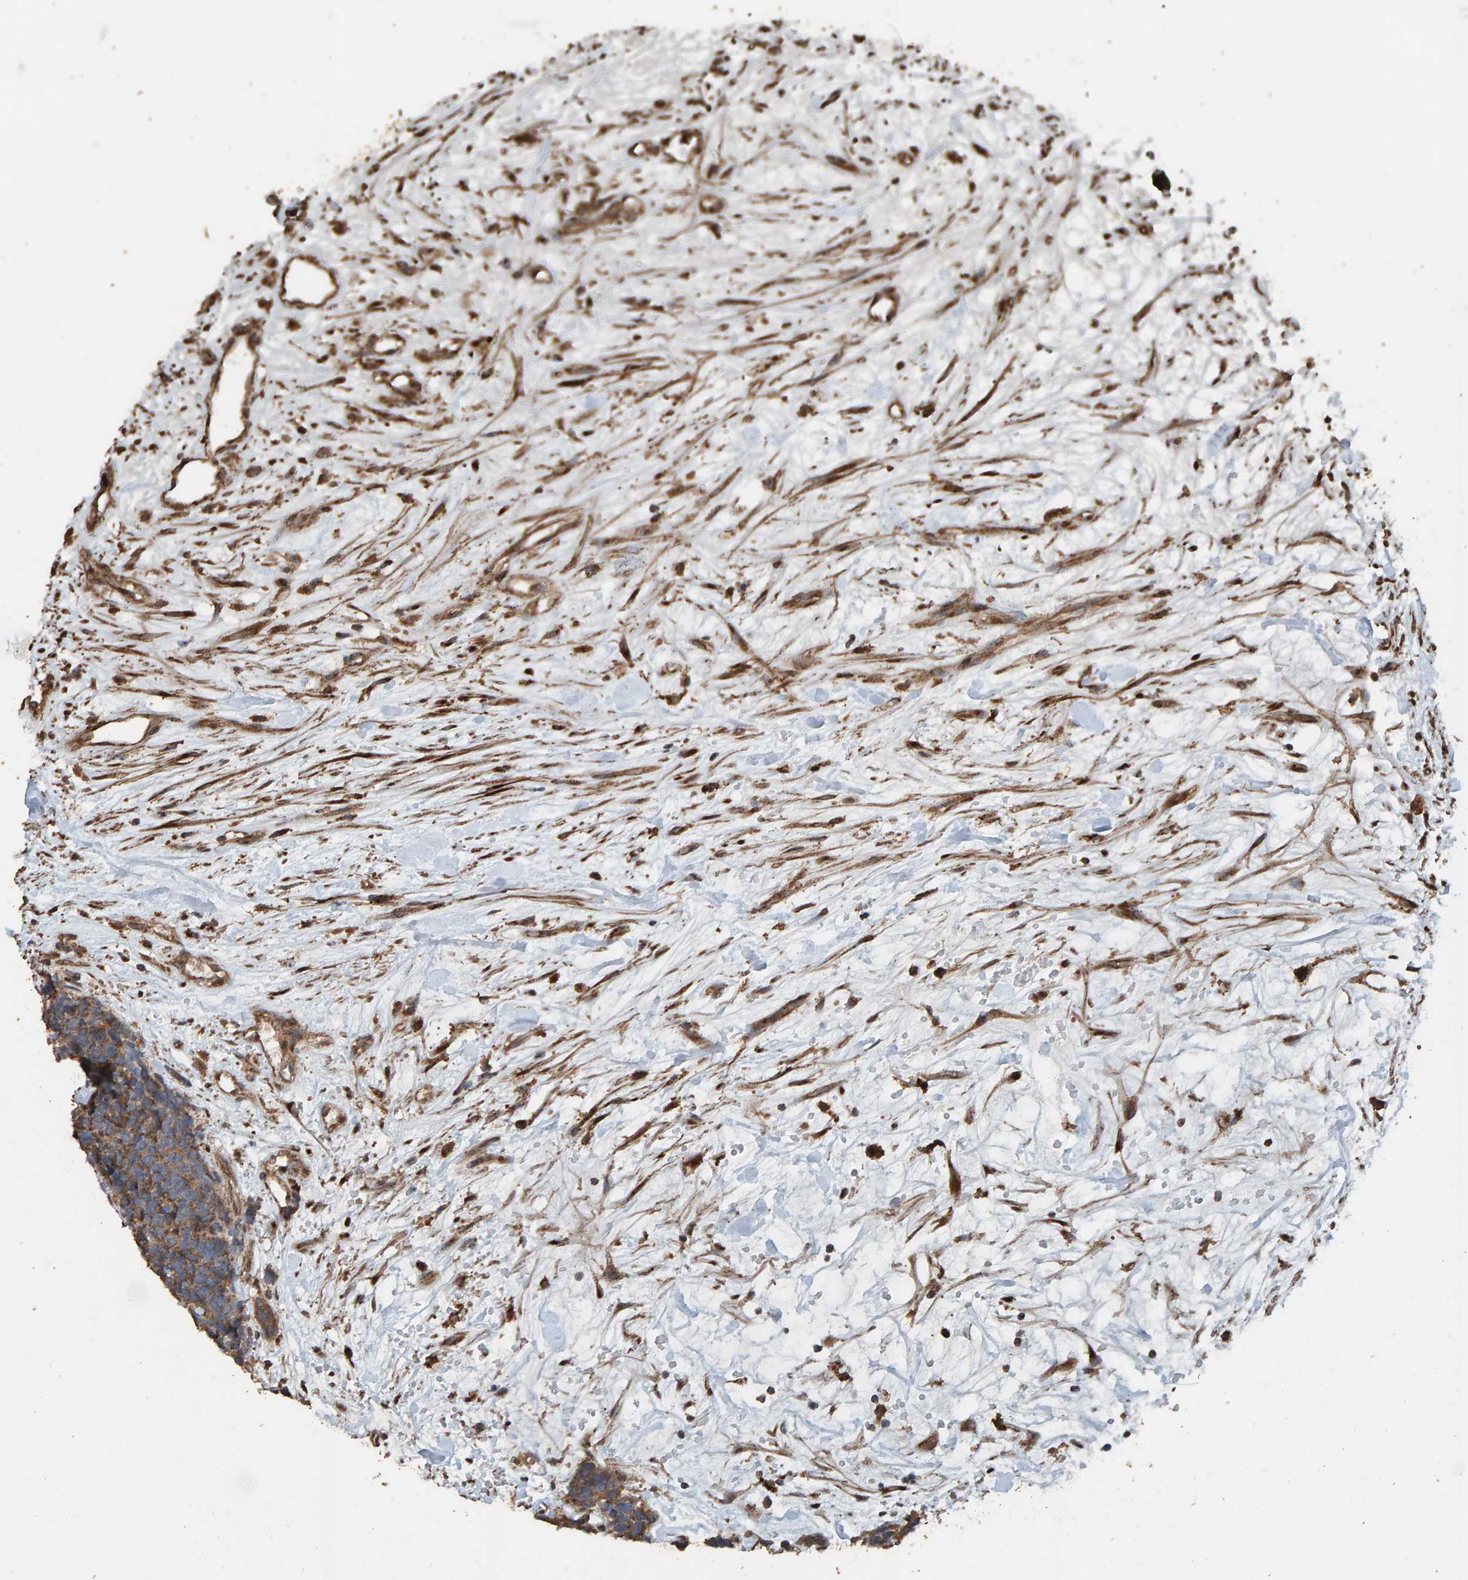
{"staining": {"intensity": "moderate", "quantity": ">75%", "location": "cytoplasmic/membranous"}, "tissue": "carcinoid", "cell_type": "Tumor cells", "image_type": "cancer", "snomed": [{"axis": "morphology", "description": "Carcinoma, NOS"}, {"axis": "morphology", "description": "Carcinoid, malignant, NOS"}, {"axis": "topography", "description": "Urinary bladder"}], "caption": "Immunohistochemical staining of carcinoid displays medium levels of moderate cytoplasmic/membranous protein expression in about >75% of tumor cells.", "gene": "DUS1L", "patient": {"sex": "male", "age": 57}}